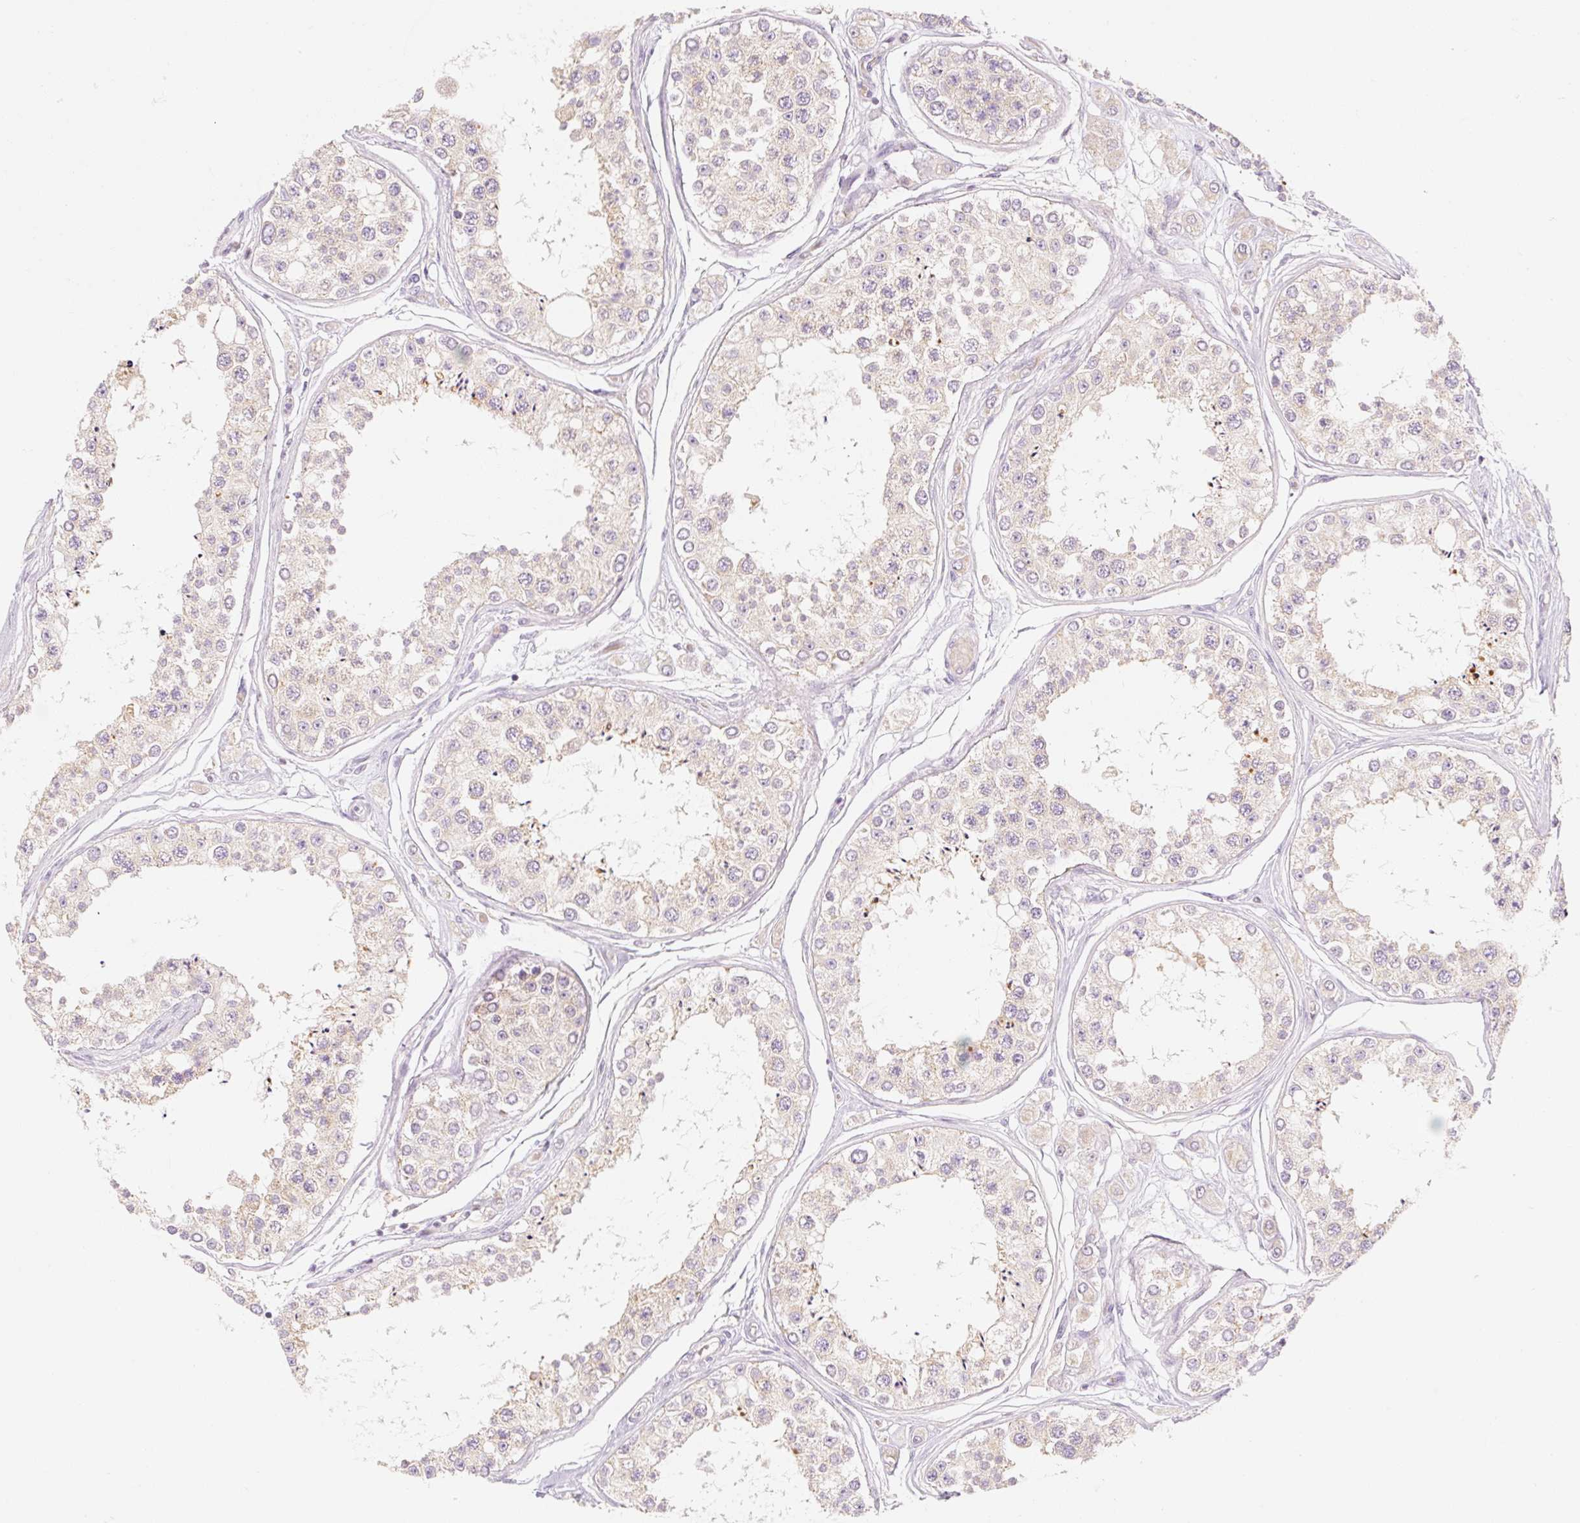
{"staining": {"intensity": "moderate", "quantity": "25%-75%", "location": "cytoplasmic/membranous"}, "tissue": "testis", "cell_type": "Cells in seminiferous ducts", "image_type": "normal", "snomed": [{"axis": "morphology", "description": "Normal tissue, NOS"}, {"axis": "topography", "description": "Testis"}], "caption": "An IHC photomicrograph of normal tissue is shown. Protein staining in brown highlights moderate cytoplasmic/membranous positivity in testis within cells in seminiferous ducts.", "gene": "MYO1D", "patient": {"sex": "male", "age": 25}}